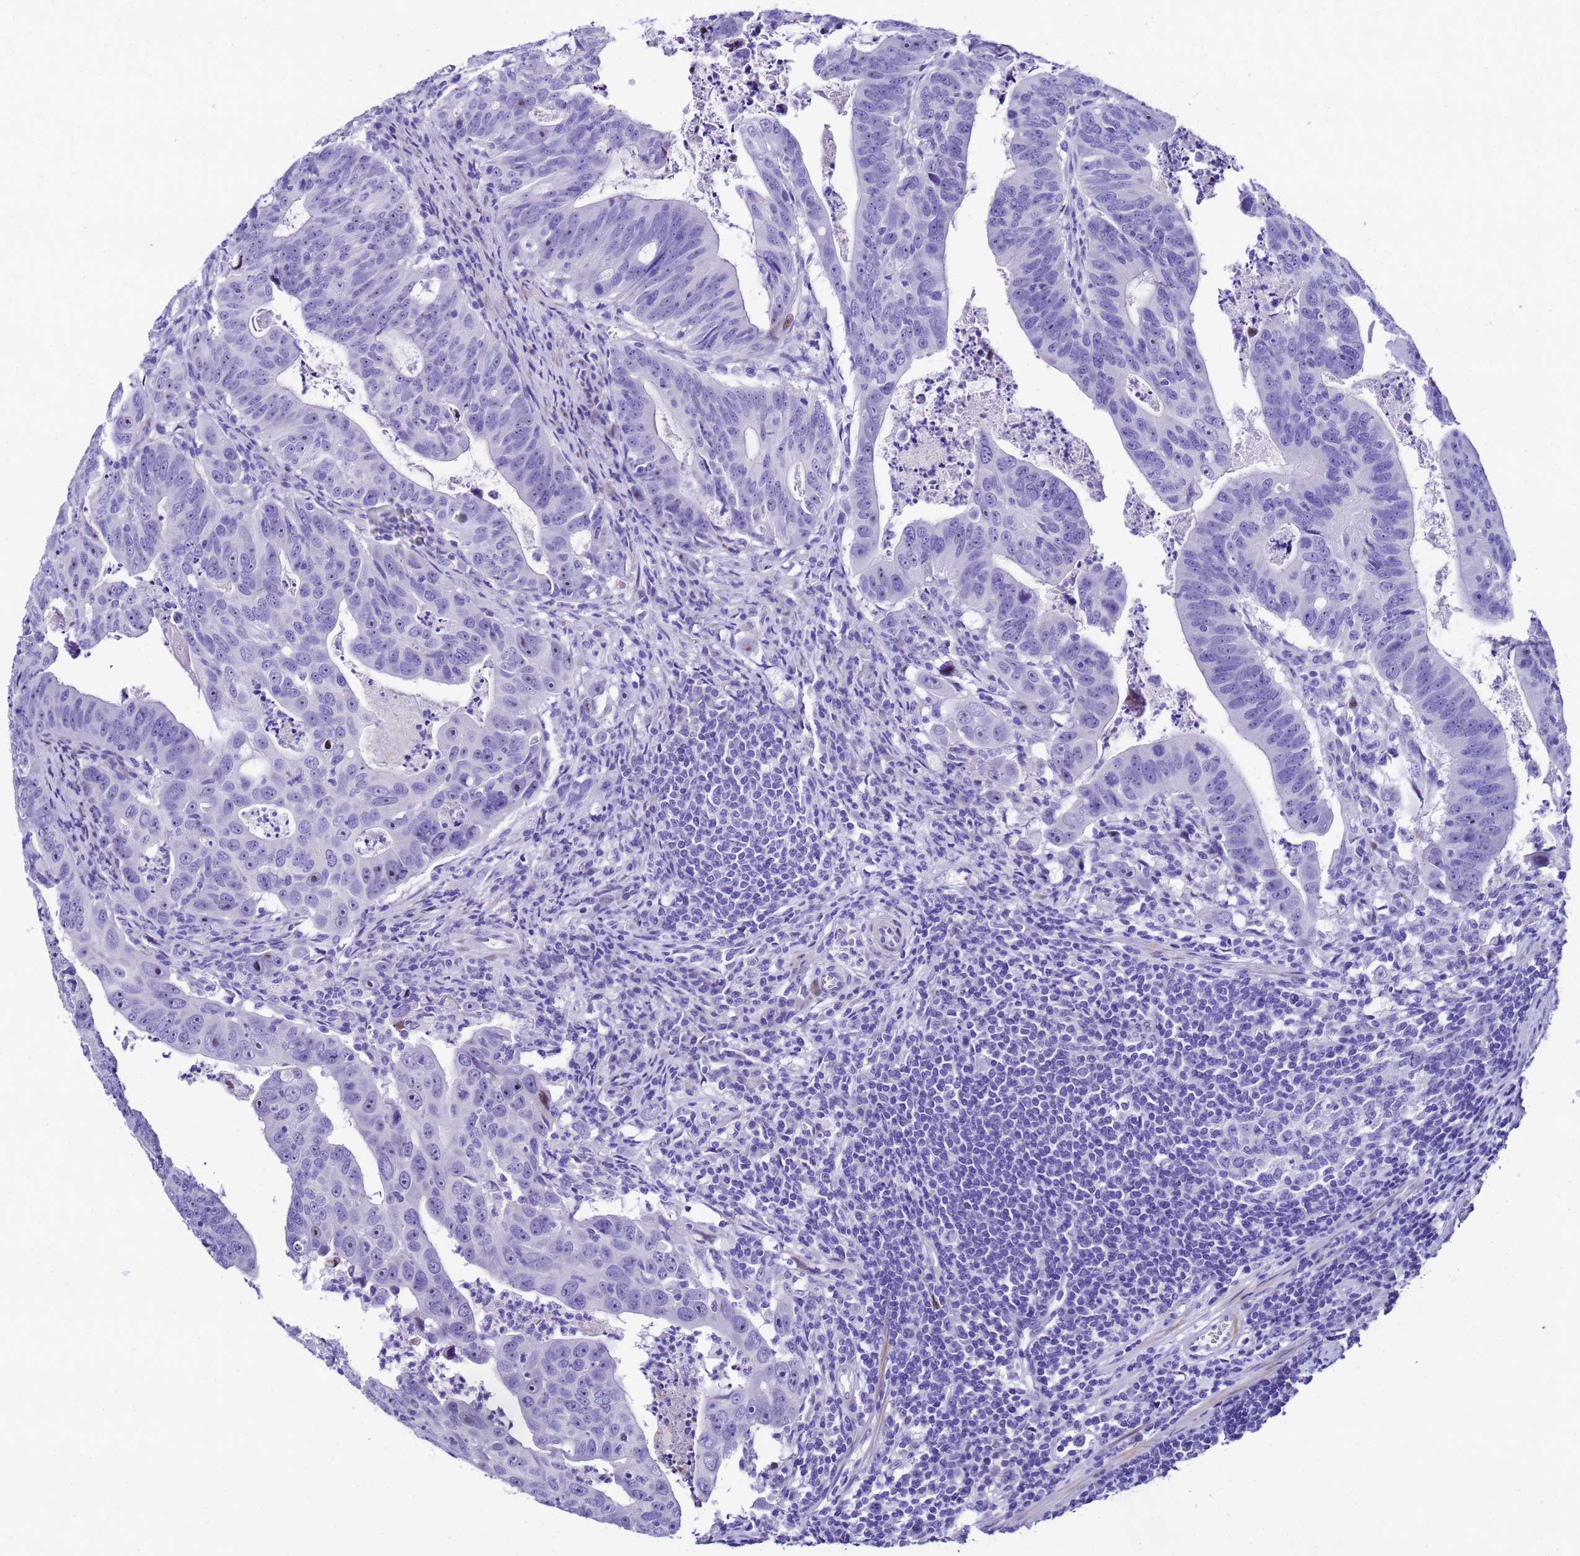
{"staining": {"intensity": "negative", "quantity": "none", "location": "none"}, "tissue": "colorectal cancer", "cell_type": "Tumor cells", "image_type": "cancer", "snomed": [{"axis": "morphology", "description": "Adenocarcinoma, NOS"}, {"axis": "topography", "description": "Rectum"}], "caption": "IHC micrograph of neoplastic tissue: human colorectal cancer (adenocarcinoma) stained with DAB demonstrates no significant protein staining in tumor cells.", "gene": "UGT2B10", "patient": {"sex": "male", "age": 69}}